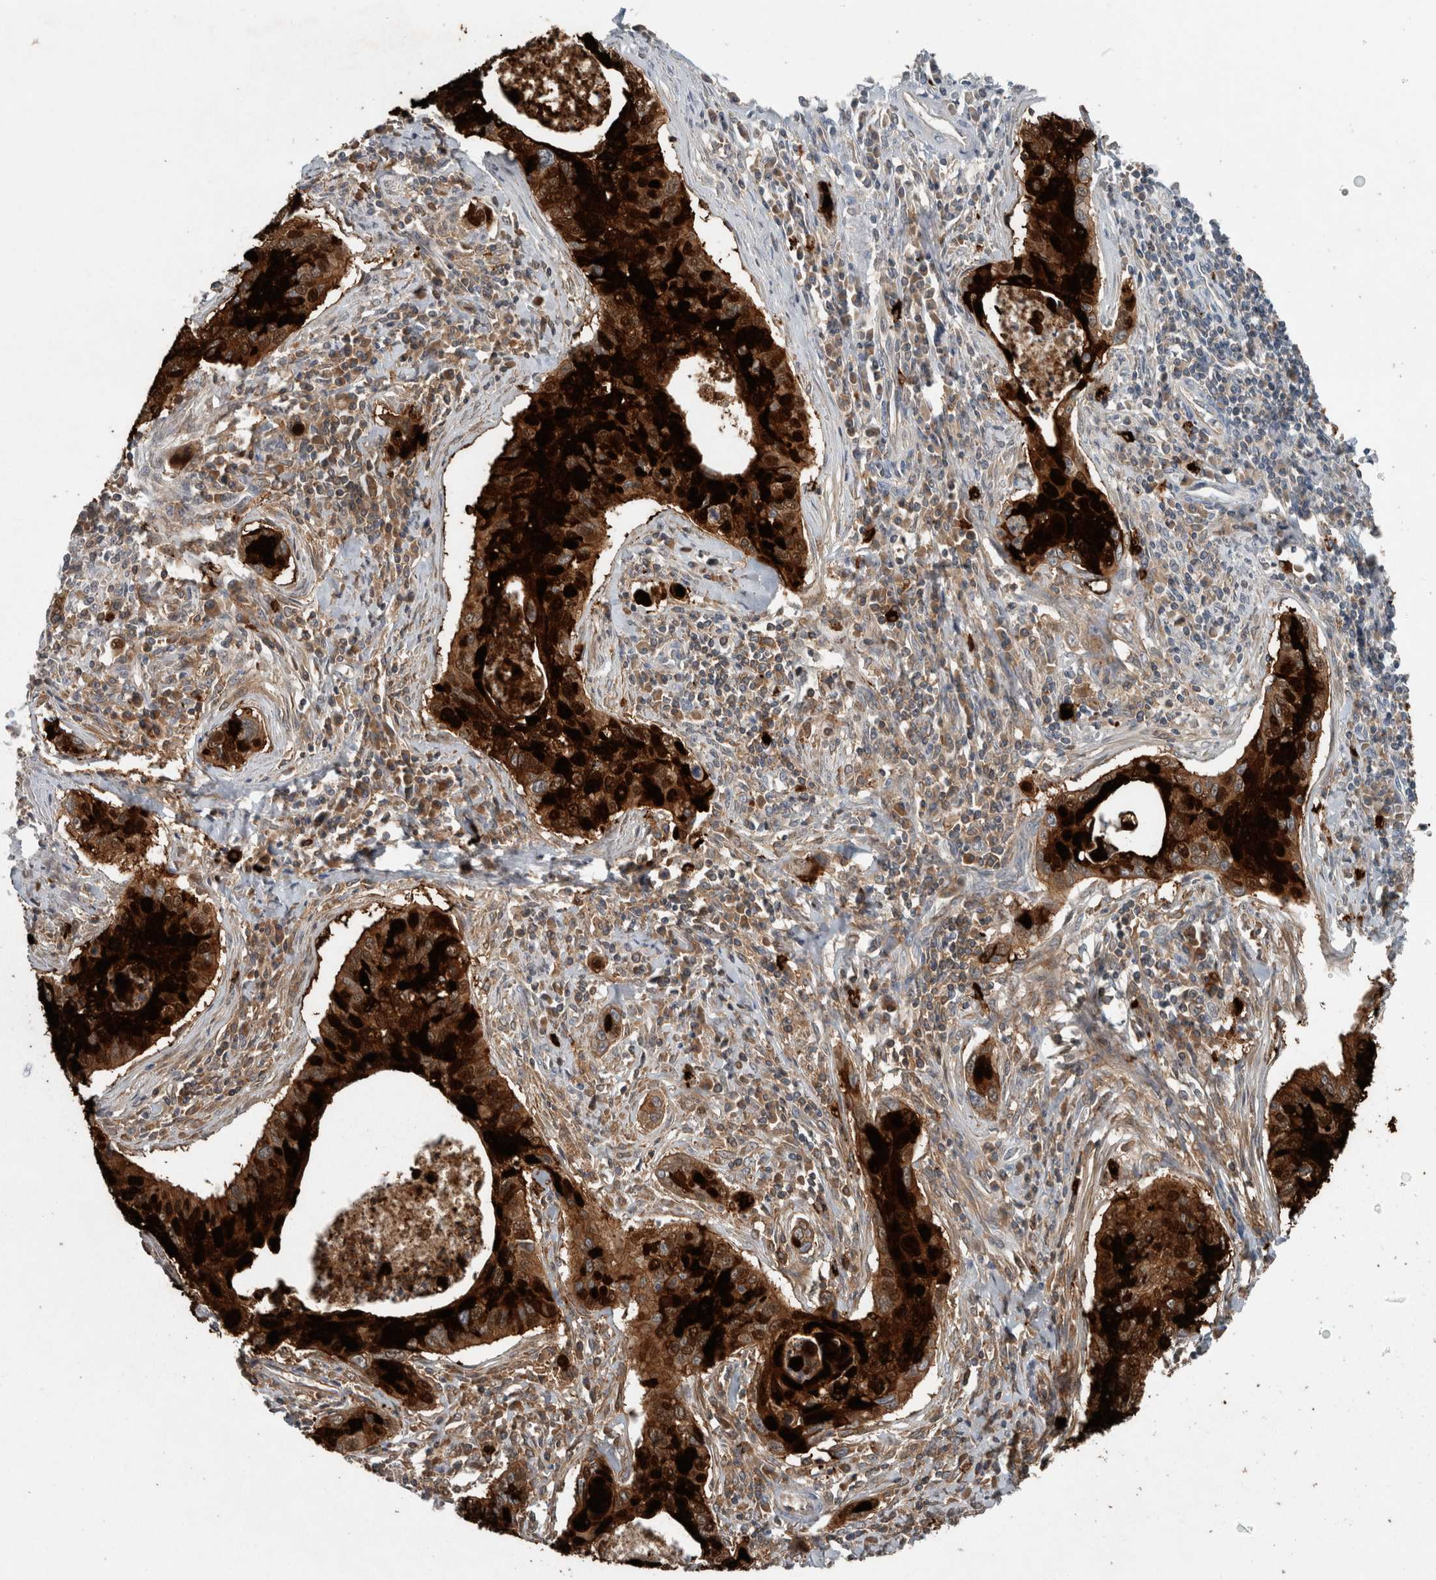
{"staining": {"intensity": "strong", "quantity": ">75%", "location": "cytoplasmic/membranous,nuclear"}, "tissue": "cervical cancer", "cell_type": "Tumor cells", "image_type": "cancer", "snomed": [{"axis": "morphology", "description": "Squamous cell carcinoma, NOS"}, {"axis": "topography", "description": "Cervix"}], "caption": "Cervical cancer stained with immunohistochemistry reveals strong cytoplasmic/membranous and nuclear staining in about >75% of tumor cells. (Brightfield microscopy of DAB IHC at high magnification).", "gene": "KNTC1", "patient": {"sex": "female", "age": 53}}